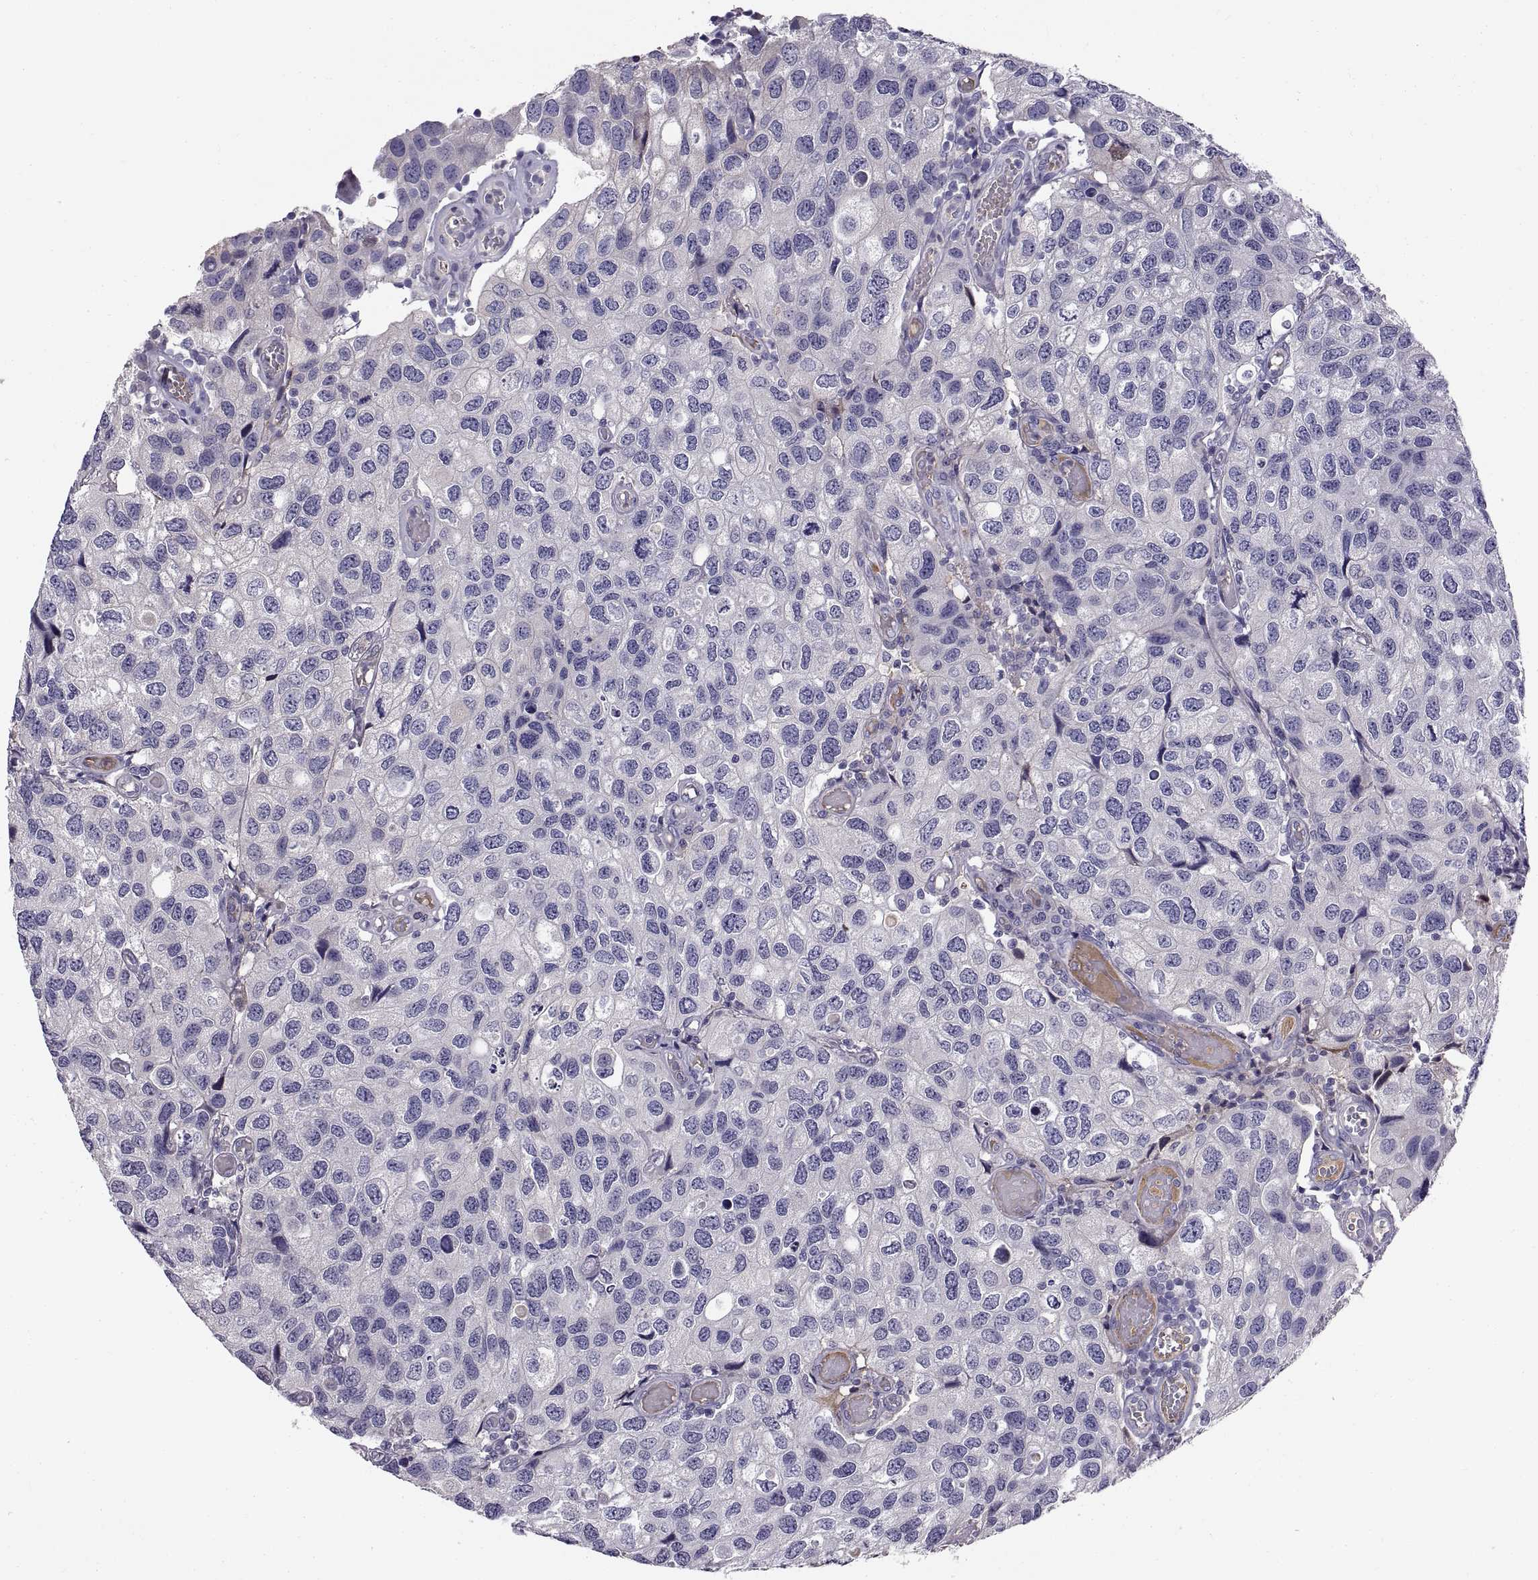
{"staining": {"intensity": "negative", "quantity": "none", "location": "none"}, "tissue": "urothelial cancer", "cell_type": "Tumor cells", "image_type": "cancer", "snomed": [{"axis": "morphology", "description": "Urothelial carcinoma, High grade"}, {"axis": "topography", "description": "Urinary bladder"}], "caption": "Tumor cells are negative for protein expression in human urothelial cancer. Nuclei are stained in blue.", "gene": "ADAM32", "patient": {"sex": "male", "age": 79}}